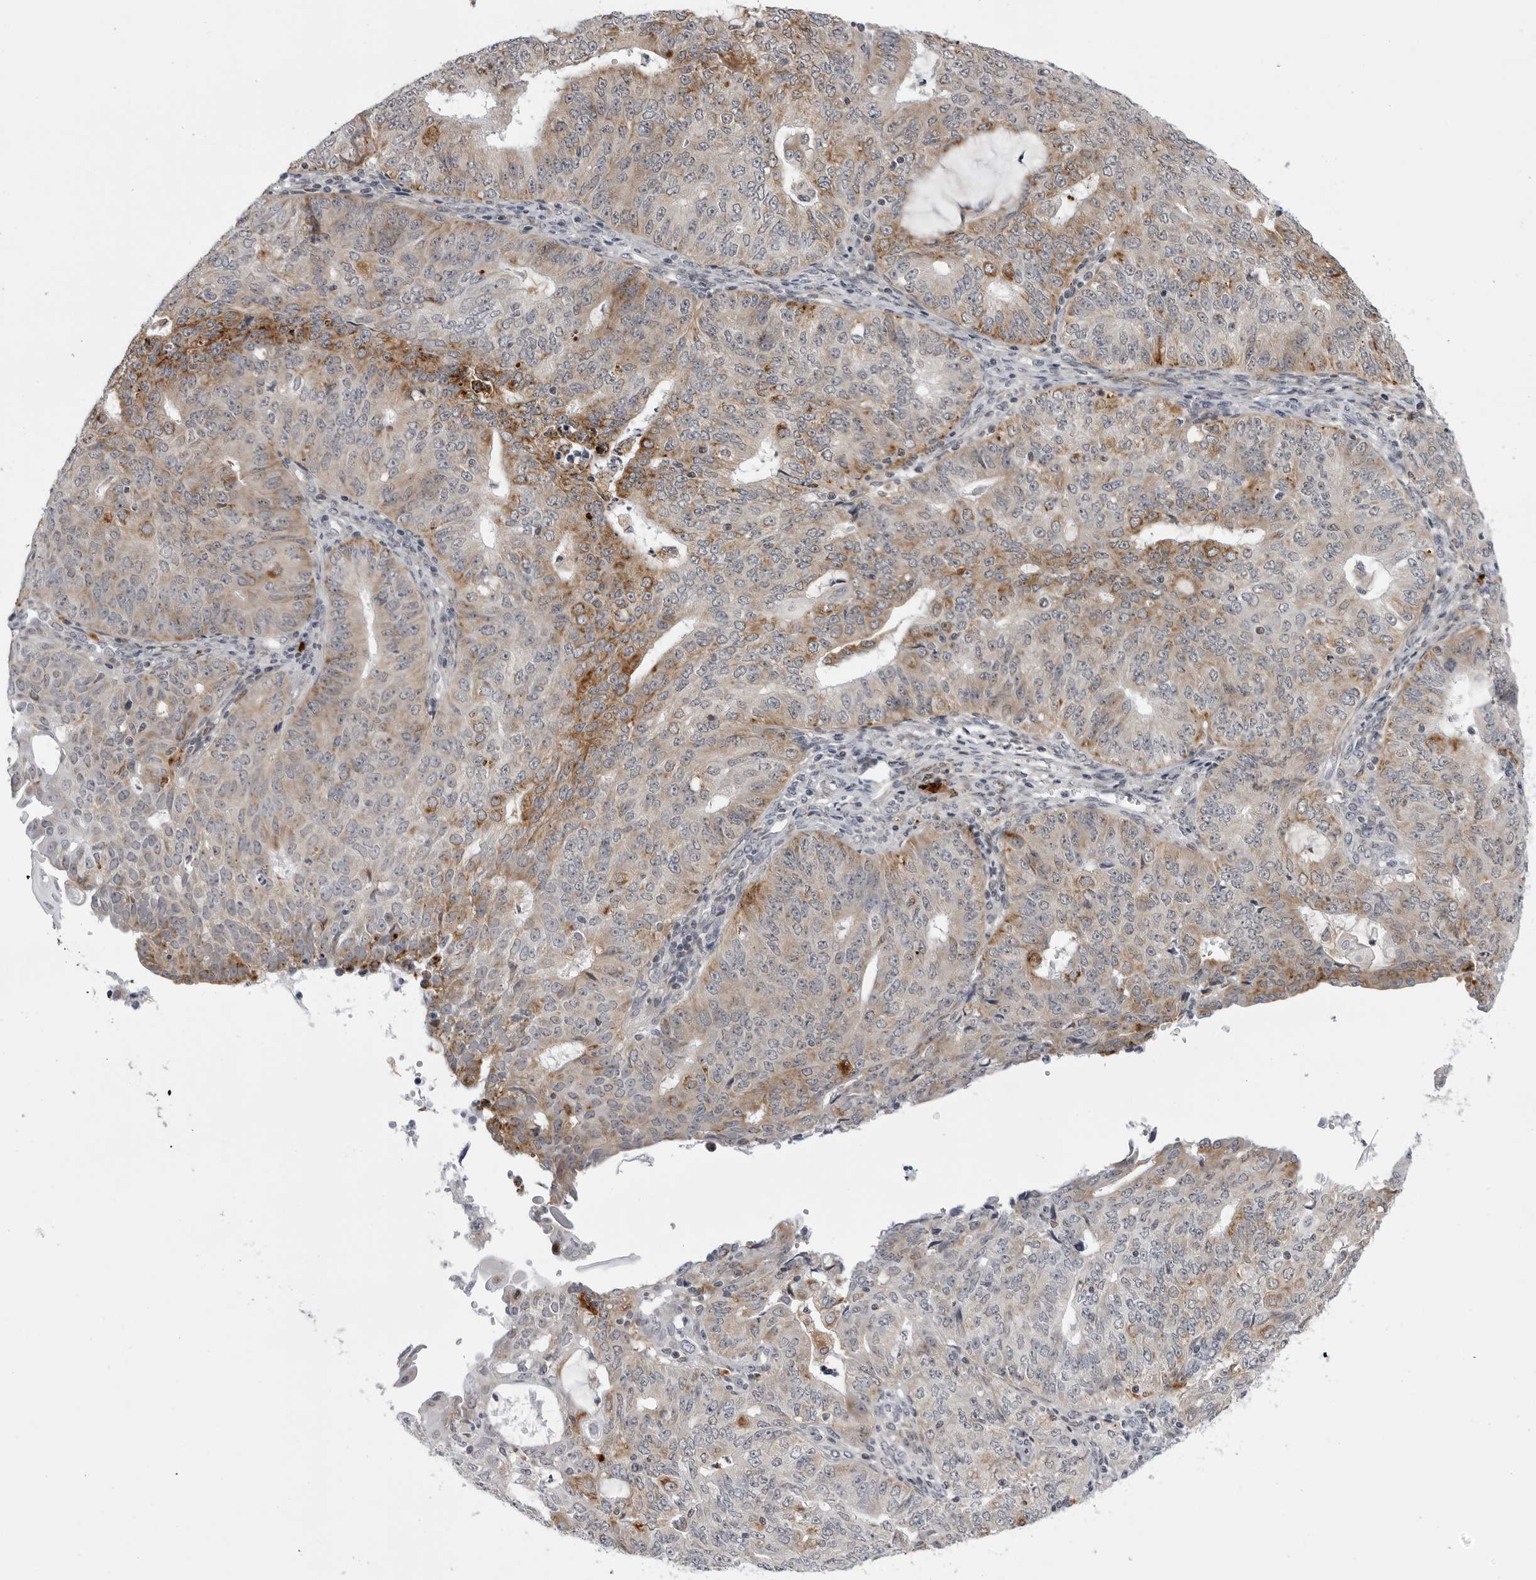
{"staining": {"intensity": "moderate", "quantity": "<25%", "location": "cytoplasmic/membranous"}, "tissue": "endometrial cancer", "cell_type": "Tumor cells", "image_type": "cancer", "snomed": [{"axis": "morphology", "description": "Adenocarcinoma, NOS"}, {"axis": "topography", "description": "Endometrium"}], "caption": "IHC image of neoplastic tissue: human adenocarcinoma (endometrial) stained using IHC displays low levels of moderate protein expression localized specifically in the cytoplasmic/membranous of tumor cells, appearing as a cytoplasmic/membranous brown color.", "gene": "CDK20", "patient": {"sex": "female", "age": 32}}